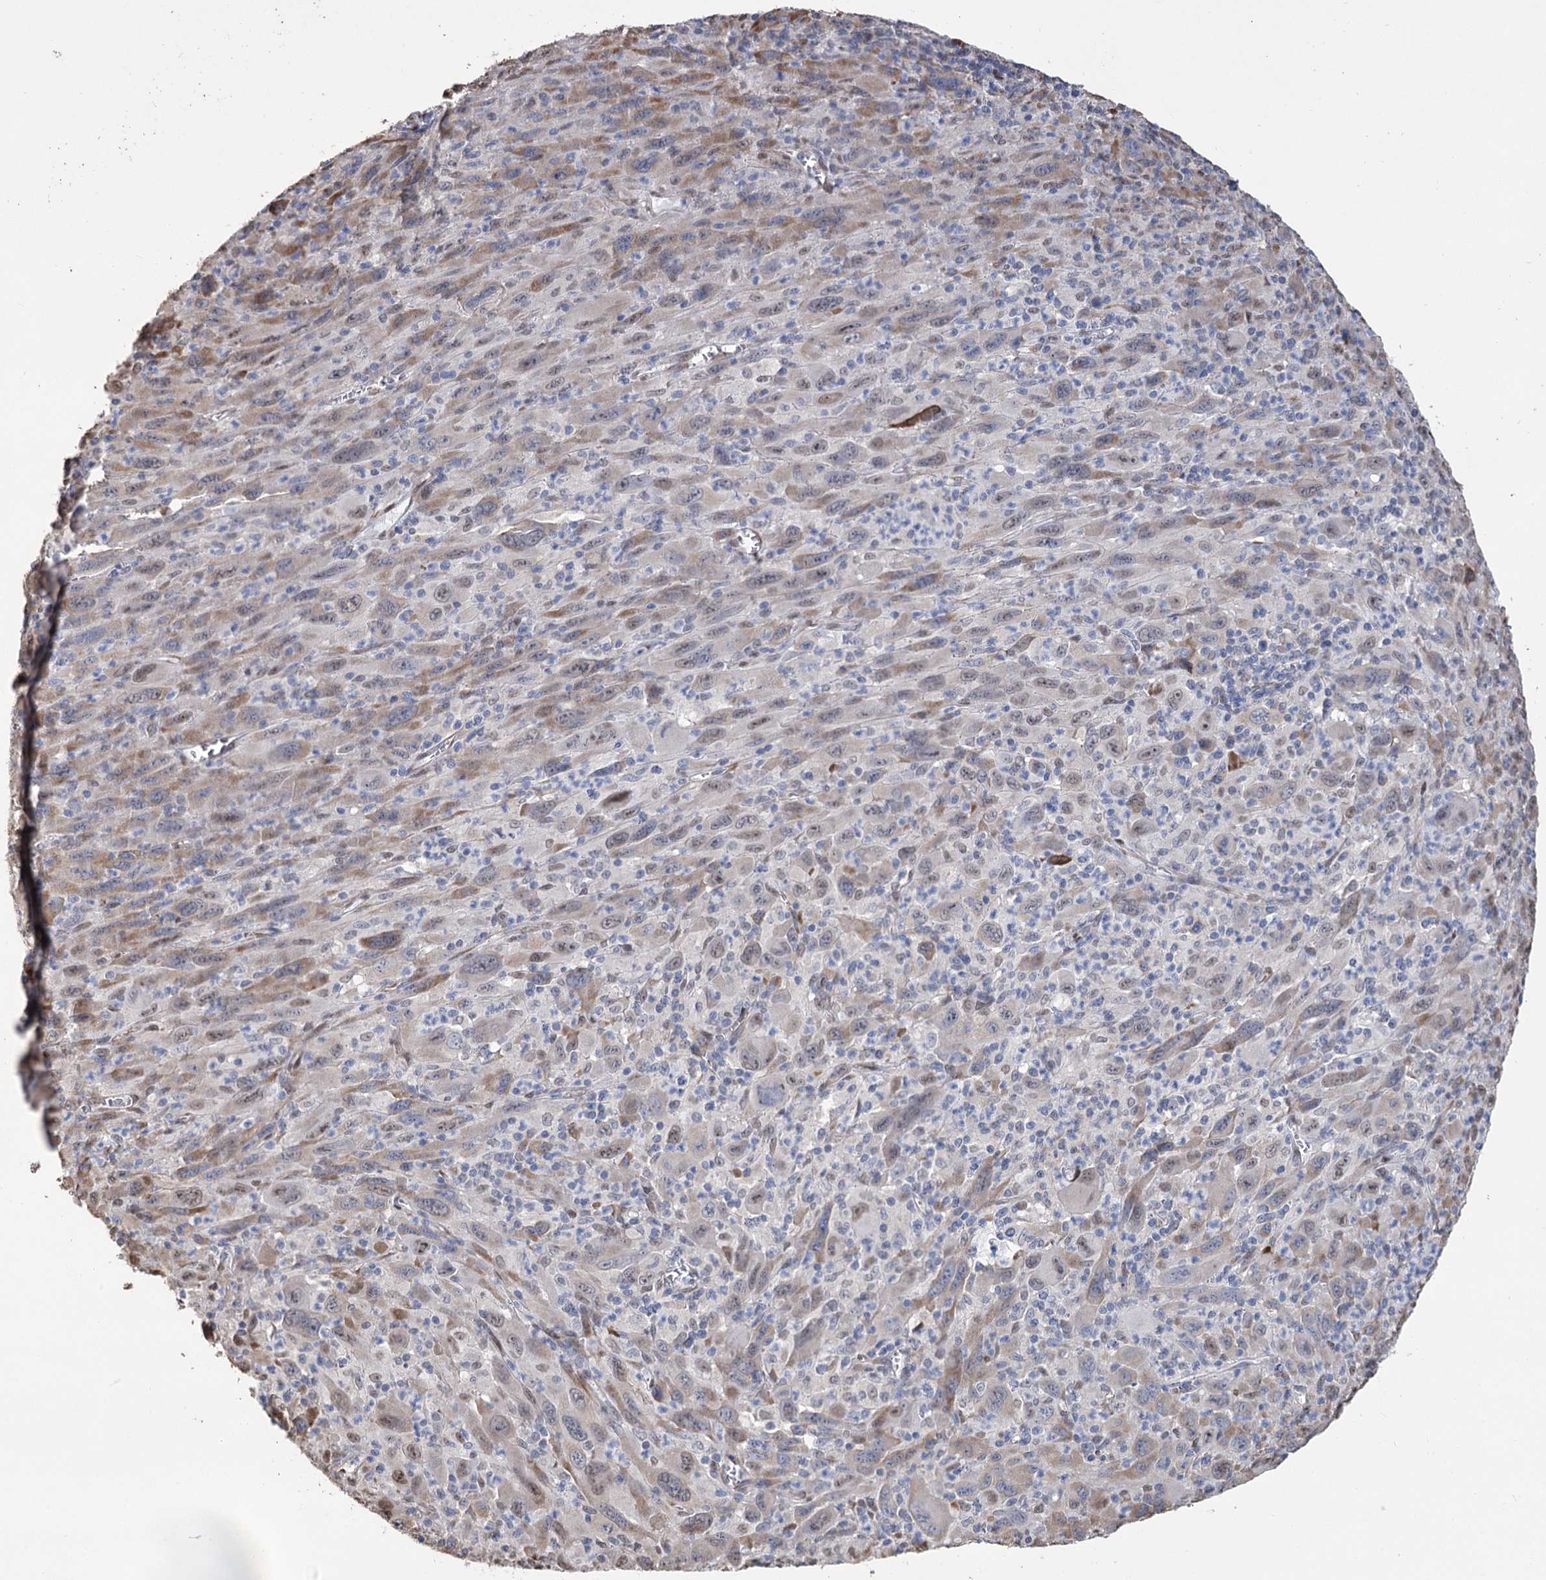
{"staining": {"intensity": "weak", "quantity": "<25%", "location": "nuclear"}, "tissue": "melanoma", "cell_type": "Tumor cells", "image_type": "cancer", "snomed": [{"axis": "morphology", "description": "Malignant melanoma, Metastatic site"}, {"axis": "topography", "description": "Skin"}], "caption": "This micrograph is of melanoma stained with IHC to label a protein in brown with the nuclei are counter-stained blue. There is no staining in tumor cells.", "gene": "NFU1", "patient": {"sex": "female", "age": 56}}